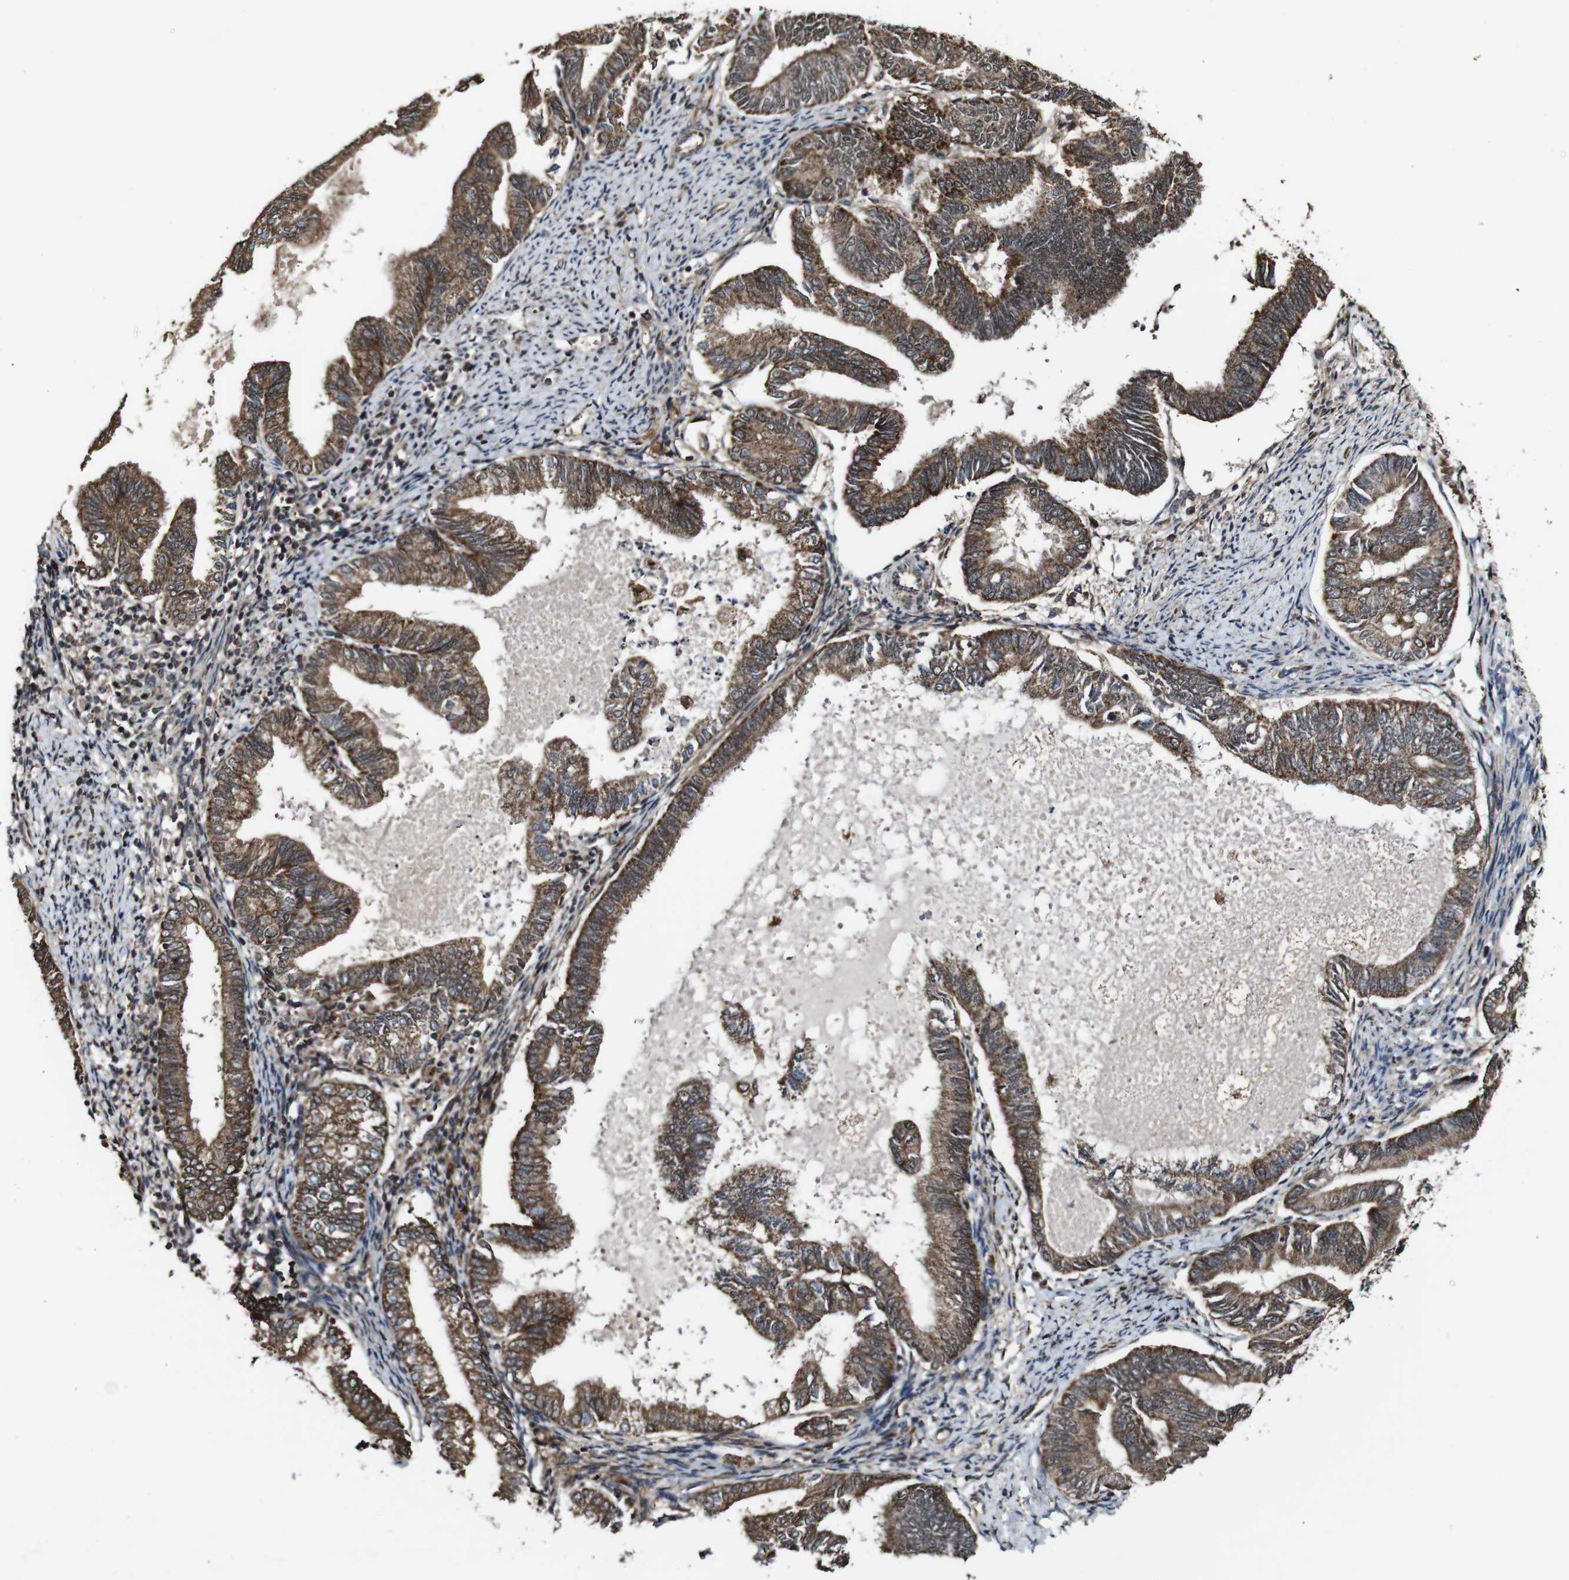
{"staining": {"intensity": "strong", "quantity": "25%-75%", "location": "cytoplasmic/membranous,nuclear"}, "tissue": "endometrial cancer", "cell_type": "Tumor cells", "image_type": "cancer", "snomed": [{"axis": "morphology", "description": "Adenocarcinoma, NOS"}, {"axis": "topography", "description": "Endometrium"}], "caption": "Brown immunohistochemical staining in adenocarcinoma (endometrial) shows strong cytoplasmic/membranous and nuclear expression in approximately 25%-75% of tumor cells.", "gene": "BTN3A3", "patient": {"sex": "female", "age": 86}}